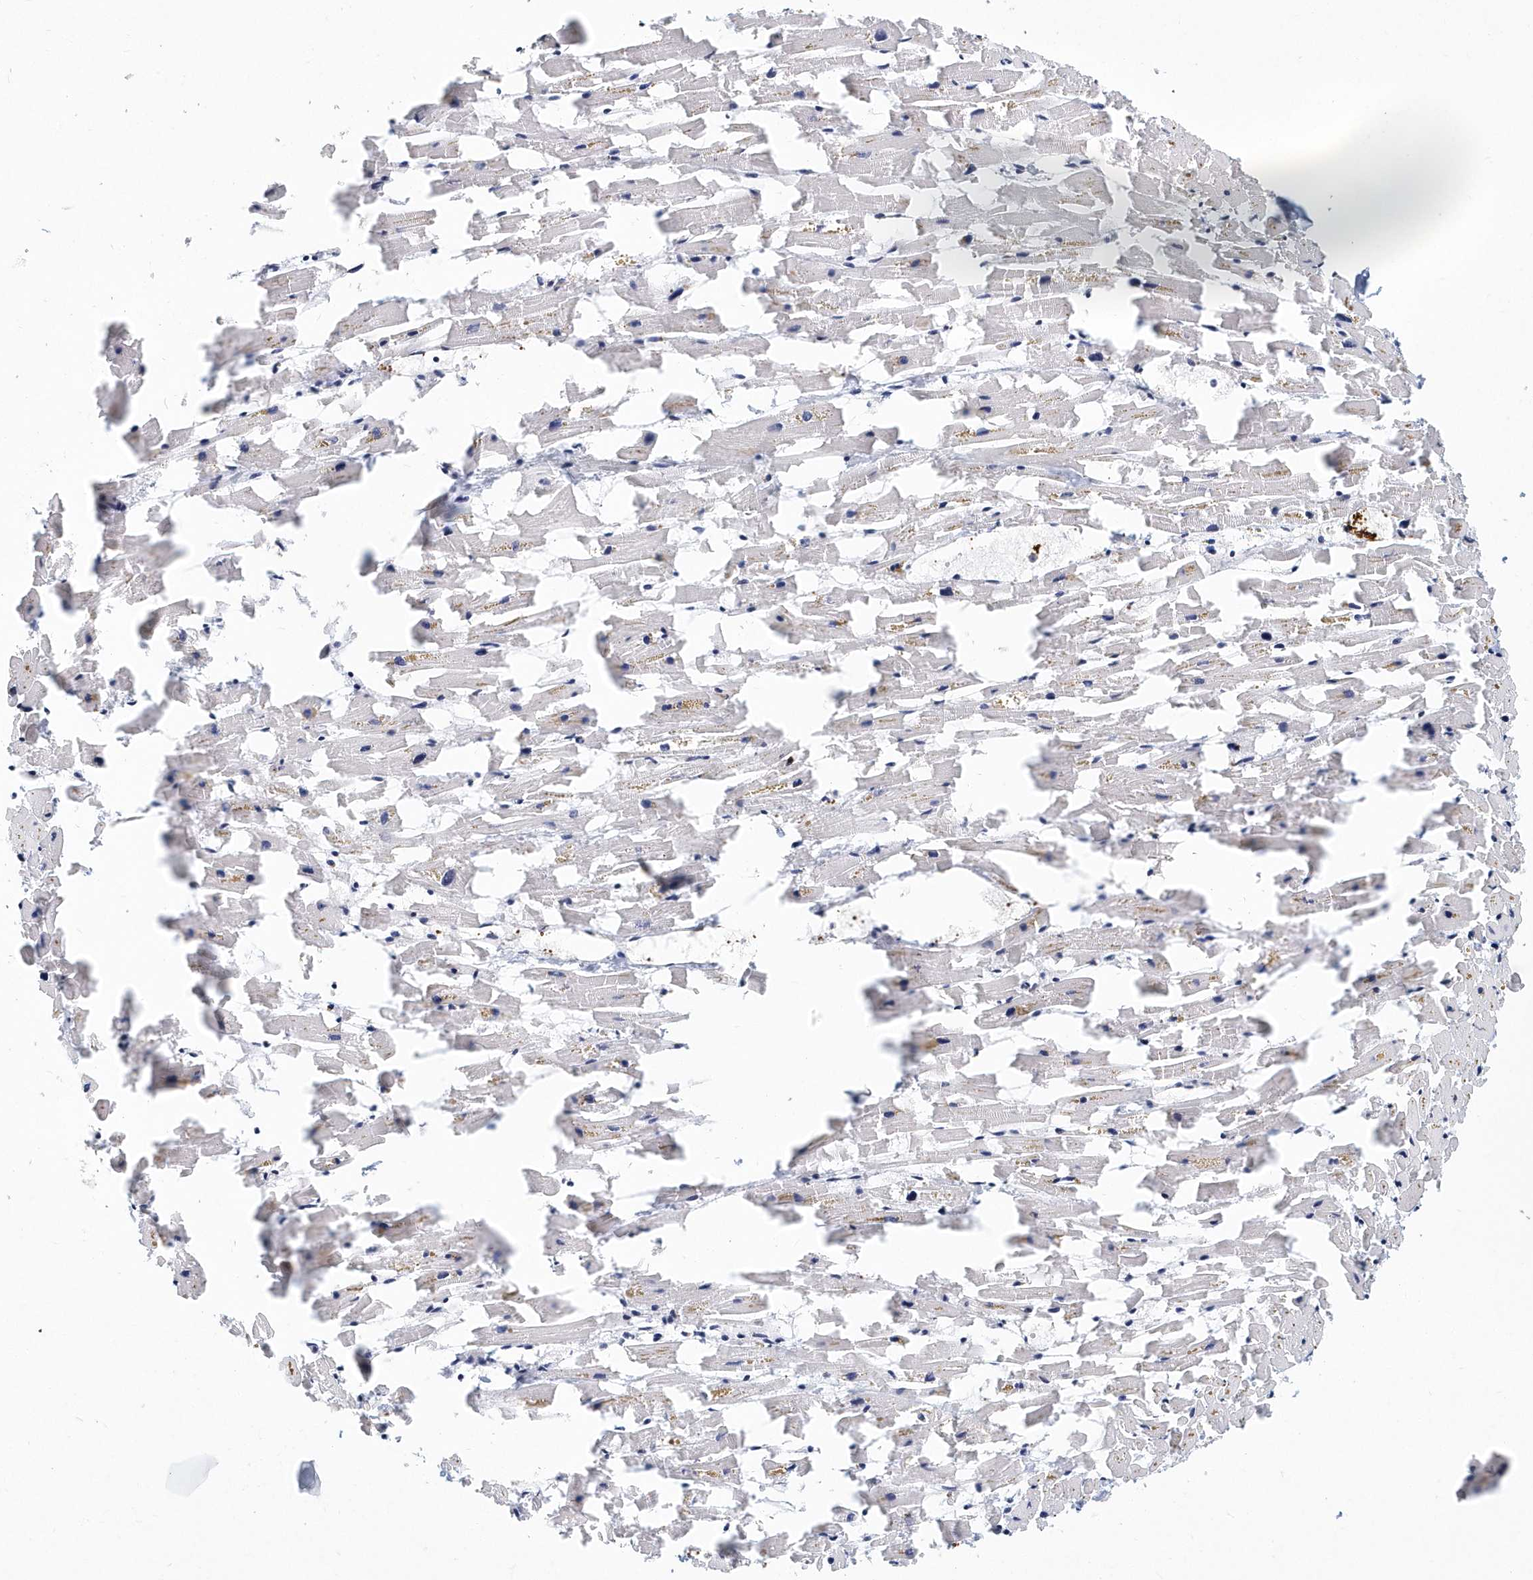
{"staining": {"intensity": "negative", "quantity": "none", "location": "none"}, "tissue": "heart muscle", "cell_type": "Cardiomyocytes", "image_type": "normal", "snomed": [{"axis": "morphology", "description": "Normal tissue, NOS"}, {"axis": "topography", "description": "Heart"}], "caption": "High power microscopy photomicrograph of an IHC image of benign heart muscle, revealing no significant staining in cardiomyocytes.", "gene": "ITGA2B", "patient": {"sex": "female", "age": 64}}